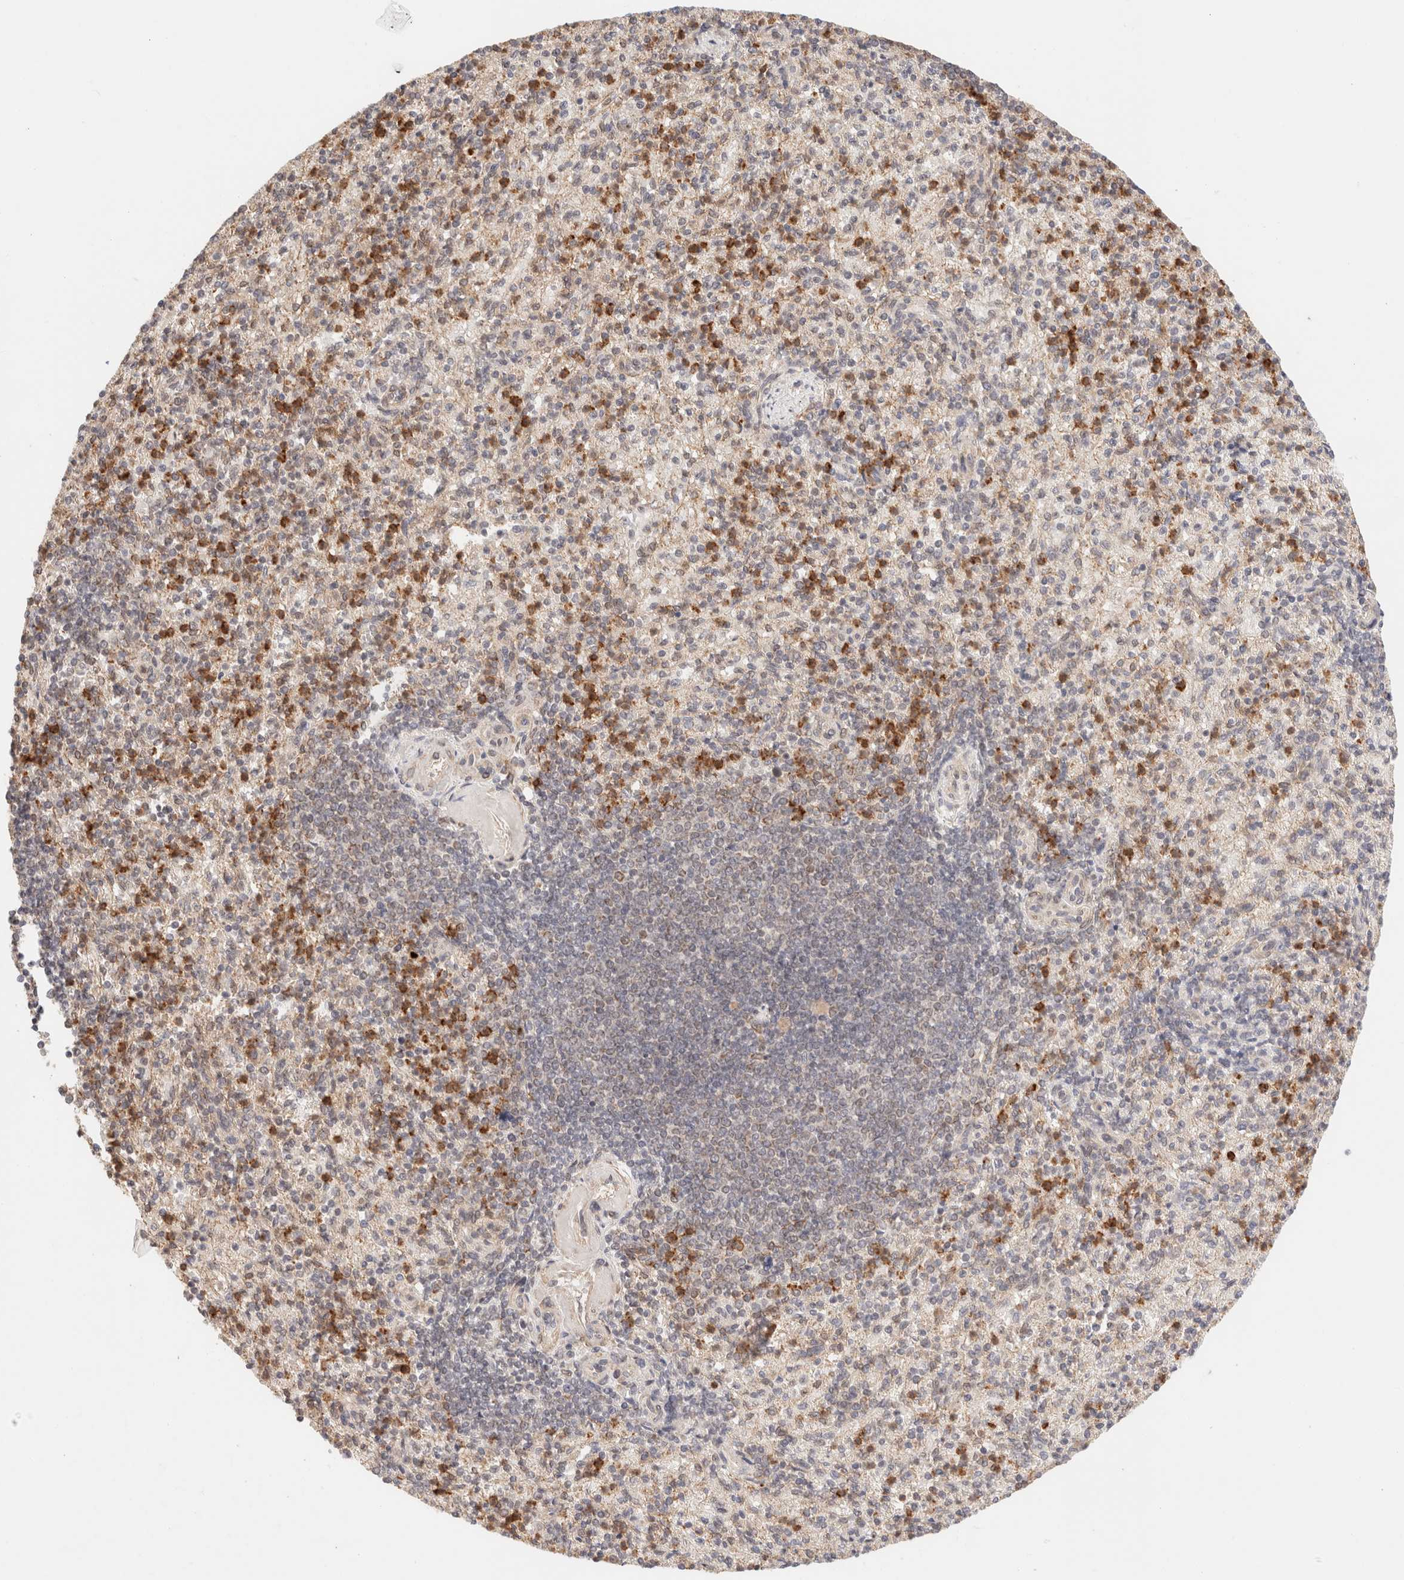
{"staining": {"intensity": "strong", "quantity": "<25%", "location": "cytoplasmic/membranous"}, "tissue": "spleen", "cell_type": "Cells in red pulp", "image_type": "normal", "snomed": [{"axis": "morphology", "description": "Normal tissue, NOS"}, {"axis": "topography", "description": "Spleen"}], "caption": "High-magnification brightfield microscopy of benign spleen stained with DAB (3,3'-diaminobenzidine) (brown) and counterstained with hematoxylin (blue). cells in red pulp exhibit strong cytoplasmic/membranous staining is present in approximately<25% of cells.", "gene": "BRPF3", "patient": {"sex": "female", "age": 74}}